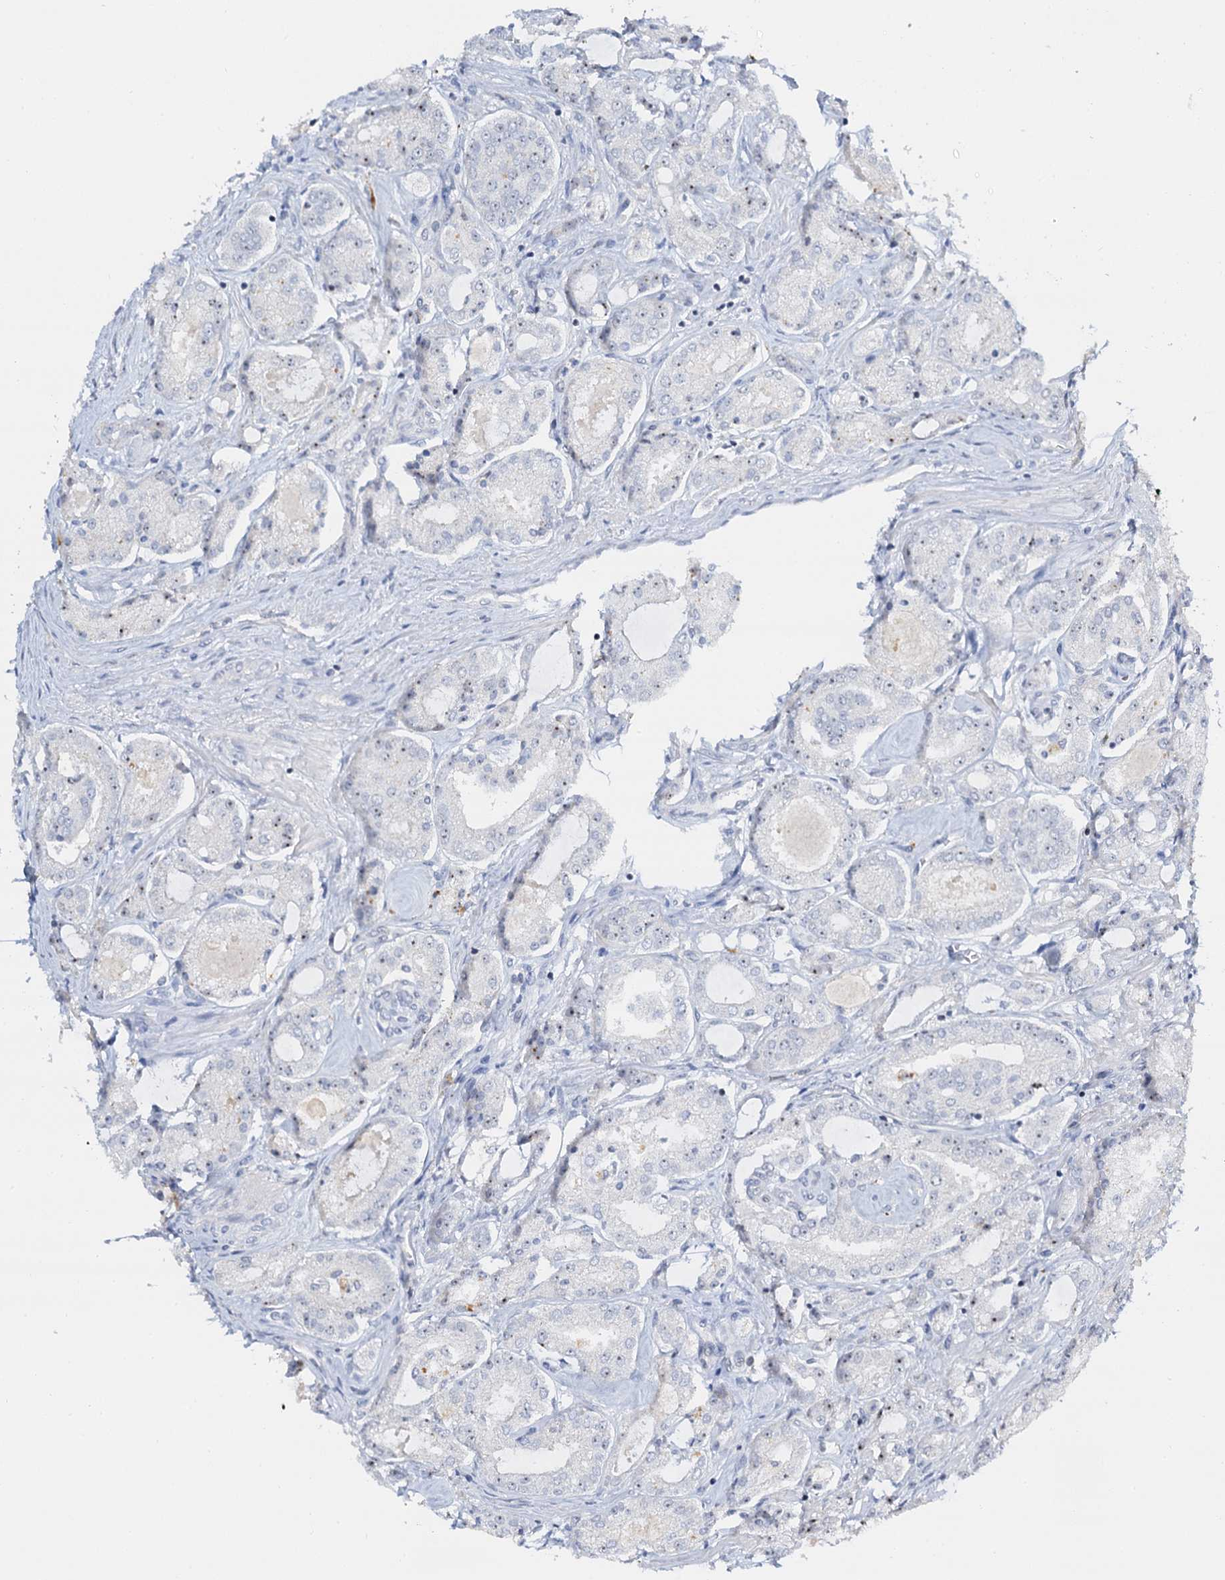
{"staining": {"intensity": "weak", "quantity": "<25%", "location": "nuclear"}, "tissue": "prostate cancer", "cell_type": "Tumor cells", "image_type": "cancer", "snomed": [{"axis": "morphology", "description": "Adenocarcinoma, Low grade"}, {"axis": "topography", "description": "Prostate"}], "caption": "Immunohistochemistry image of neoplastic tissue: human prostate cancer (low-grade adenocarcinoma) stained with DAB exhibits no significant protein positivity in tumor cells.", "gene": "NOP2", "patient": {"sex": "male", "age": 68}}